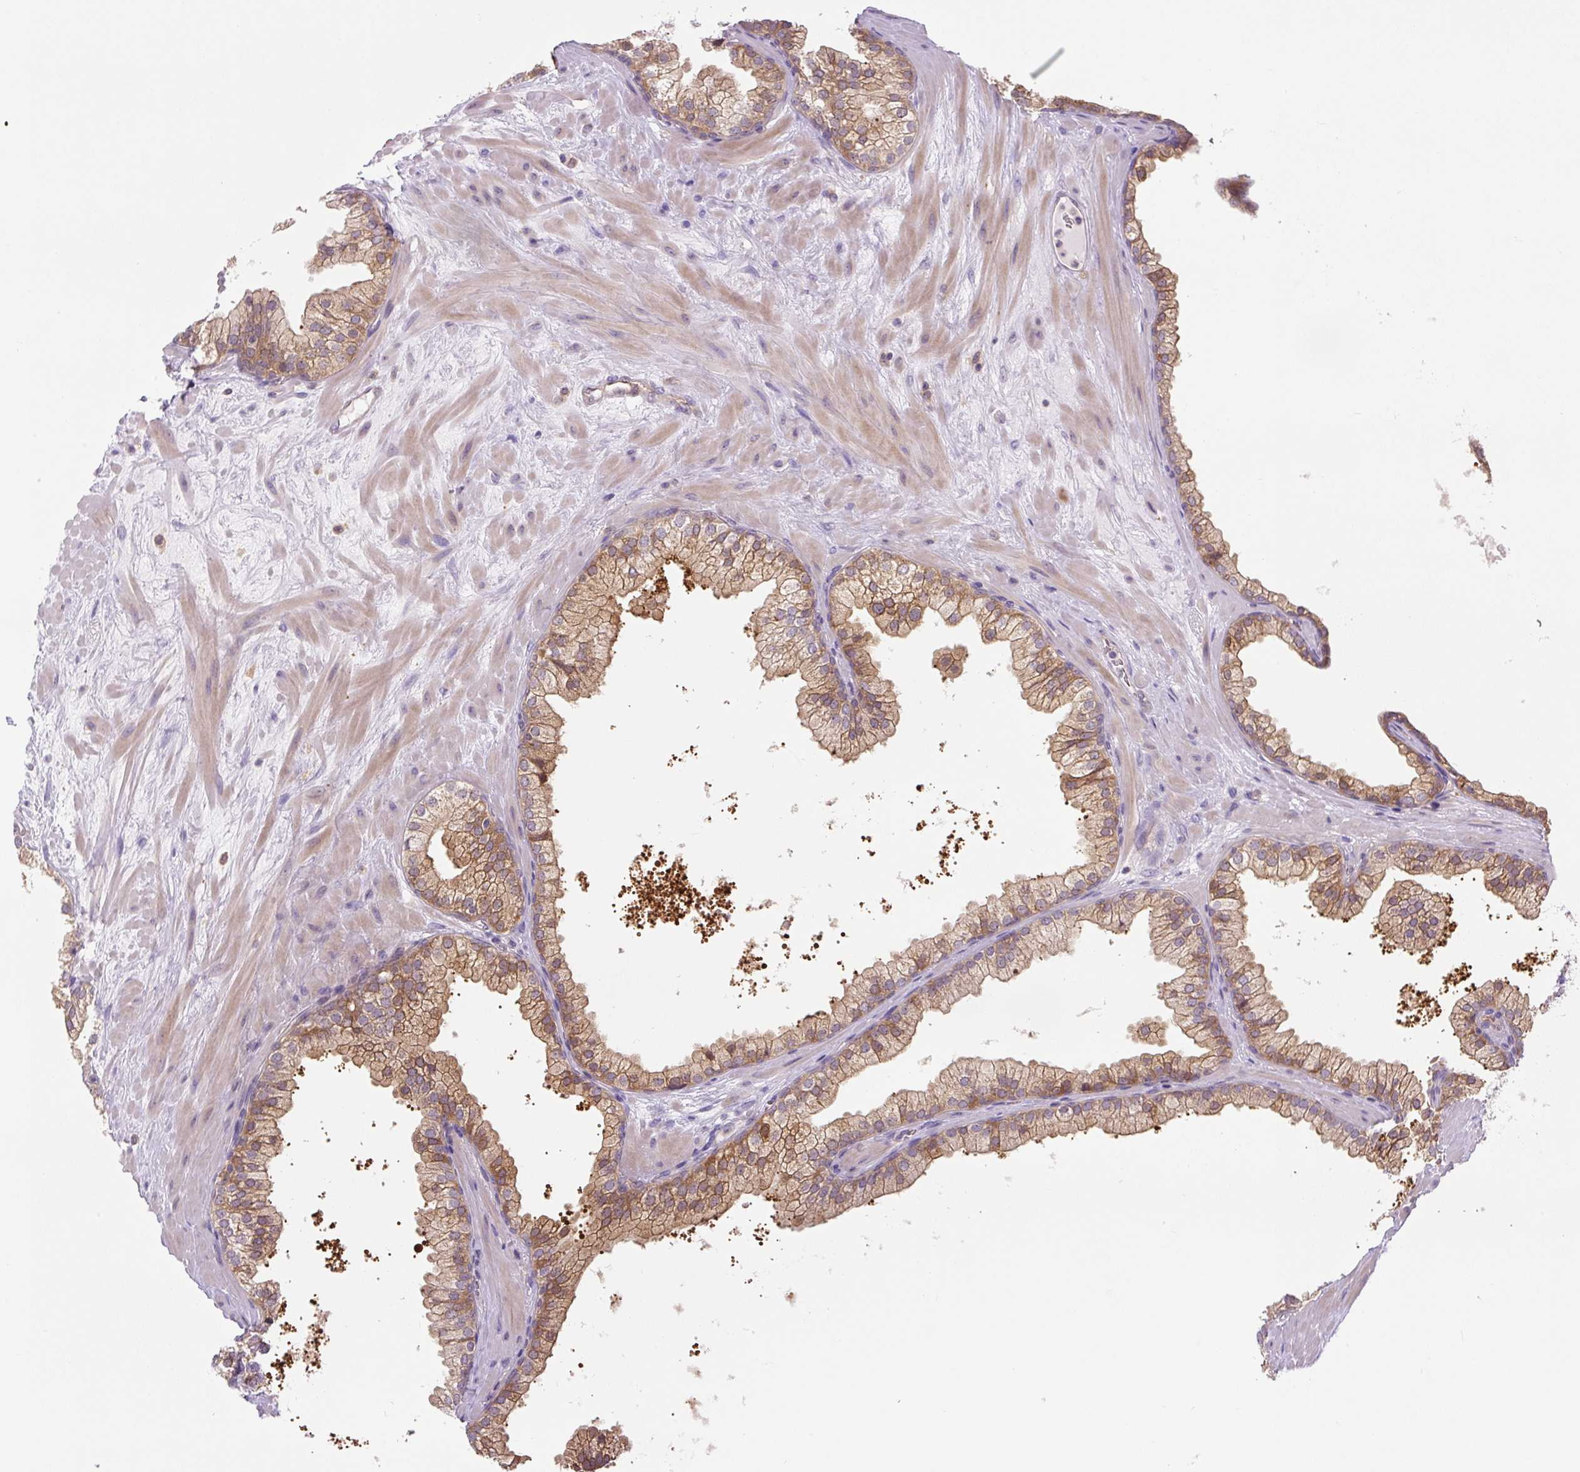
{"staining": {"intensity": "moderate", "quantity": ">75%", "location": "cytoplasmic/membranous"}, "tissue": "prostate", "cell_type": "Glandular cells", "image_type": "normal", "snomed": [{"axis": "morphology", "description": "Normal tissue, NOS"}, {"axis": "topography", "description": "Prostate"}, {"axis": "topography", "description": "Peripheral nerve tissue"}], "caption": "Immunohistochemistry (IHC) histopathology image of benign human prostate stained for a protein (brown), which demonstrates medium levels of moderate cytoplasmic/membranous expression in approximately >75% of glandular cells.", "gene": "SPSB2", "patient": {"sex": "male", "age": 61}}